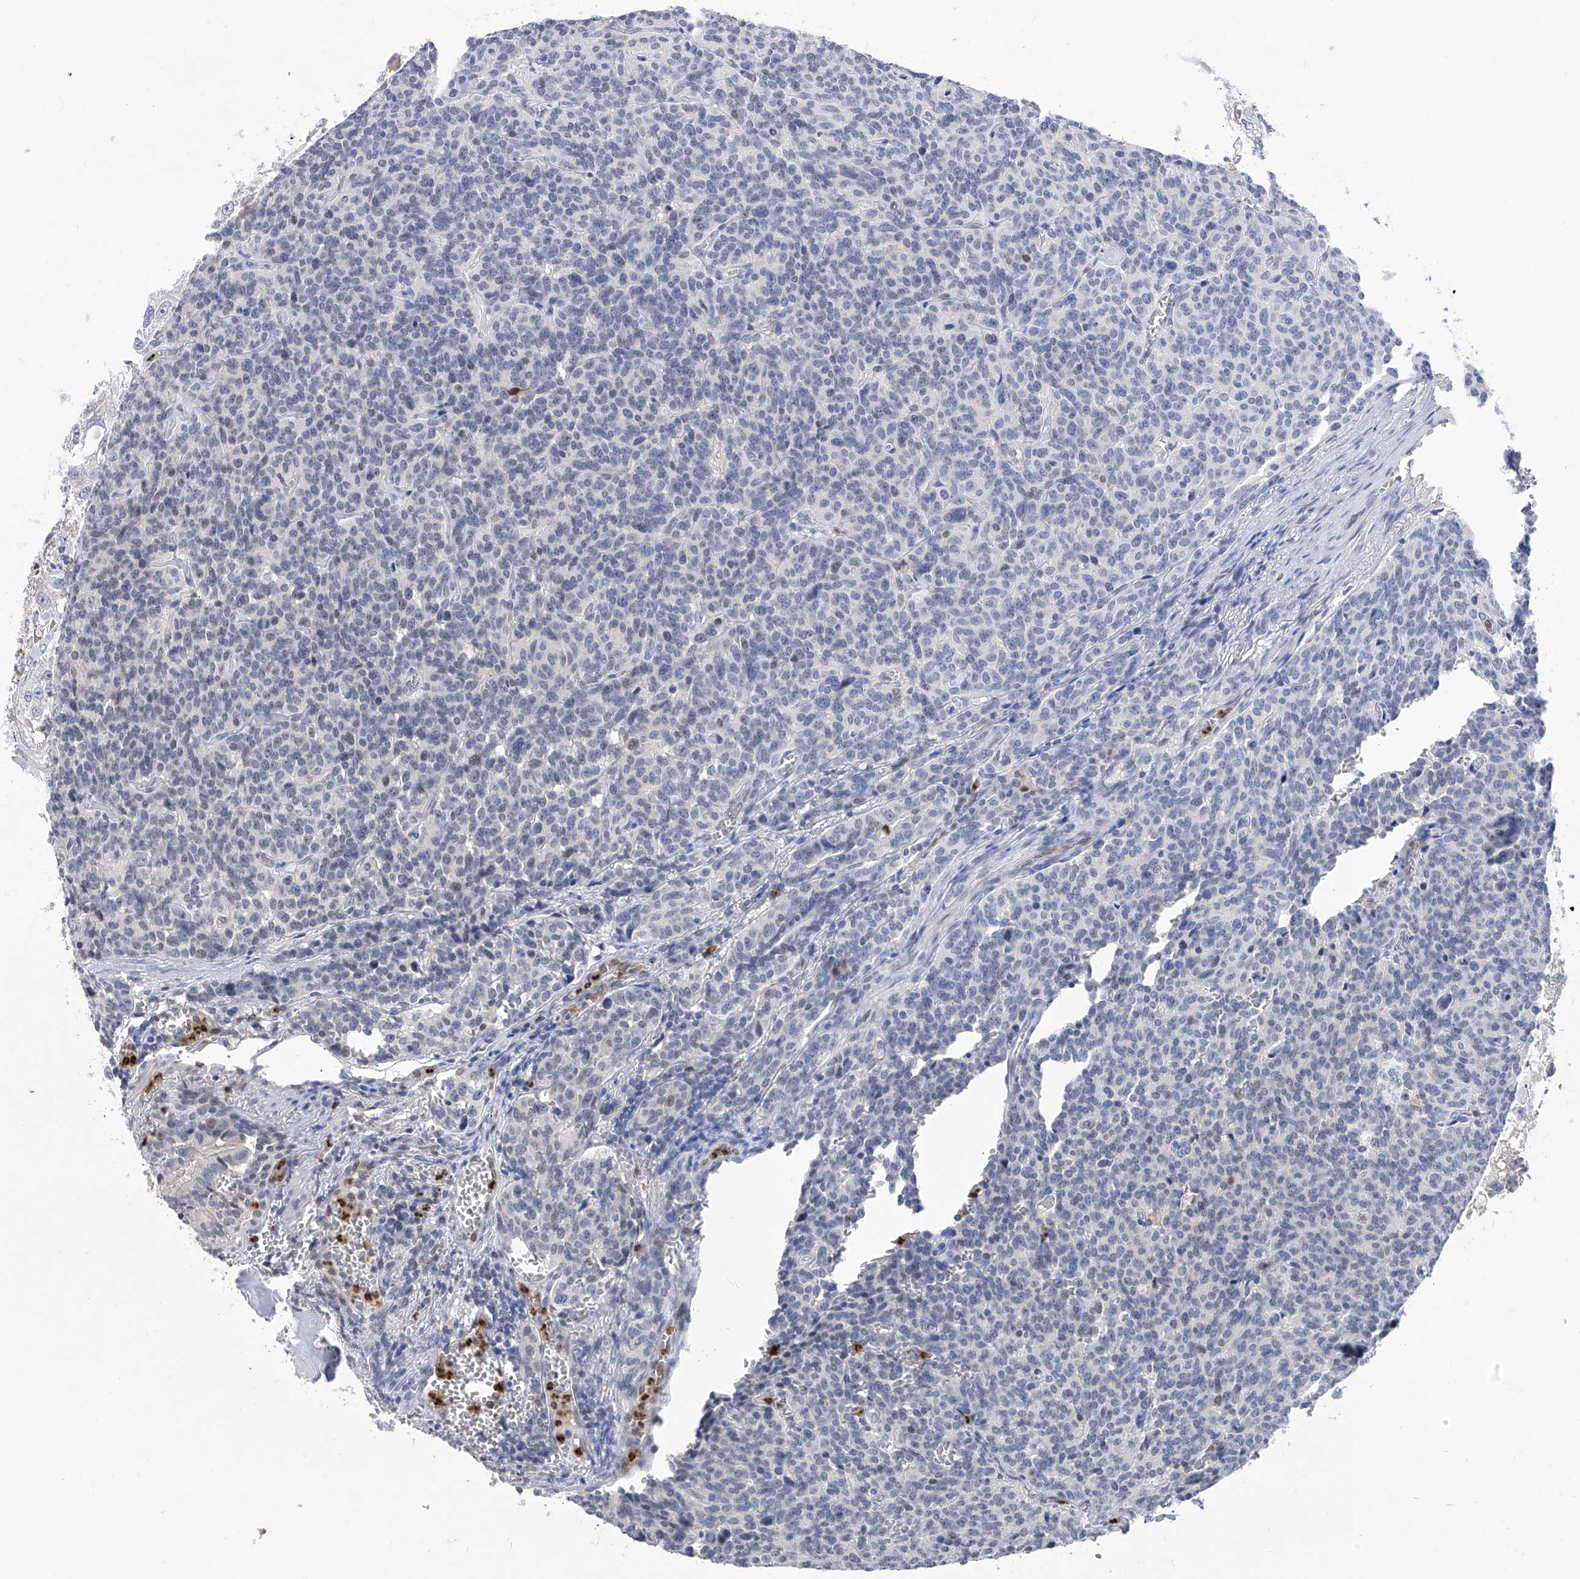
{"staining": {"intensity": "negative", "quantity": "none", "location": "none"}, "tissue": "carcinoid", "cell_type": "Tumor cells", "image_type": "cancer", "snomed": [{"axis": "morphology", "description": "Carcinoid, malignant, NOS"}, {"axis": "topography", "description": "Lung"}], "caption": "A high-resolution photomicrograph shows immunohistochemistry (IHC) staining of carcinoid, which reveals no significant staining in tumor cells. (Stains: DAB immunohistochemistry with hematoxylin counter stain, Microscopy: brightfield microscopy at high magnification).", "gene": "PHF20", "patient": {"sex": "female", "age": 46}}